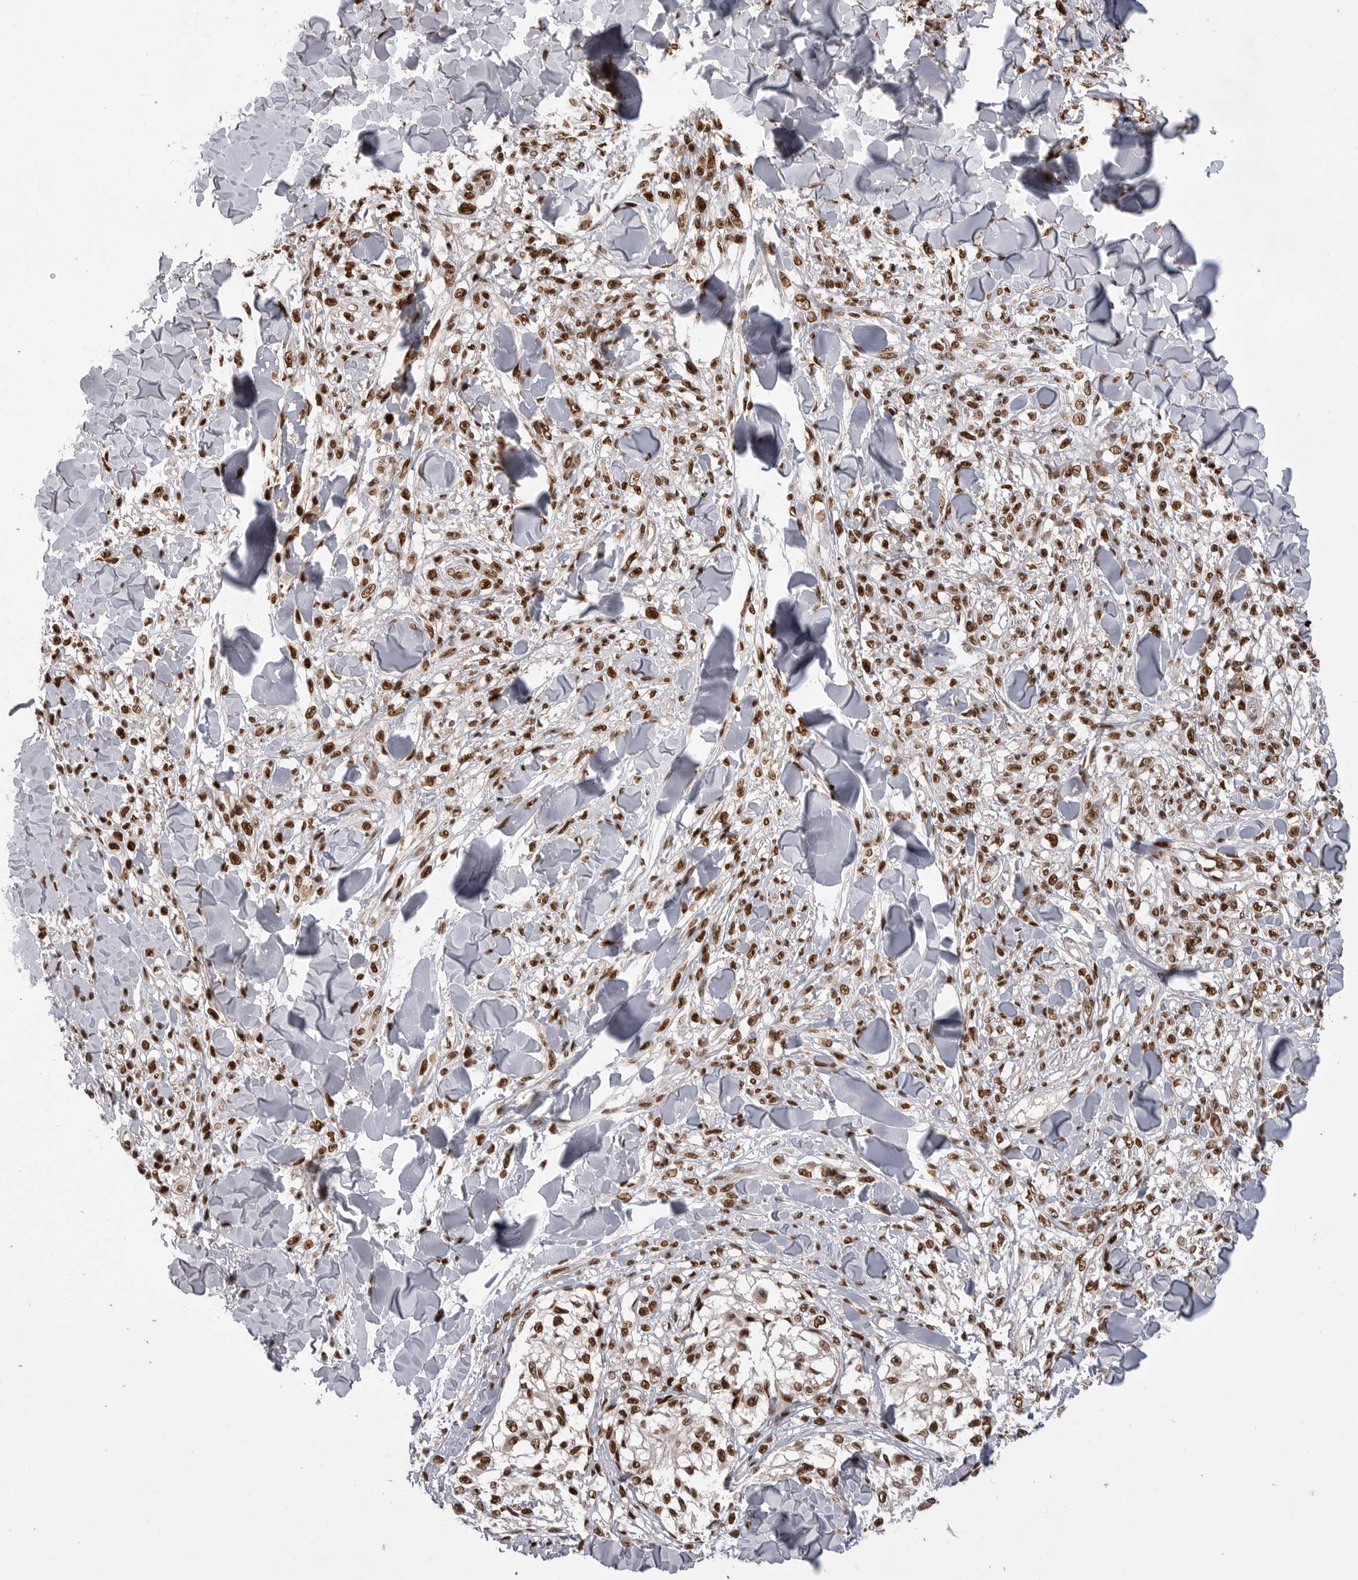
{"staining": {"intensity": "moderate", "quantity": ">75%", "location": "nuclear"}, "tissue": "melanoma", "cell_type": "Tumor cells", "image_type": "cancer", "snomed": [{"axis": "morphology", "description": "Malignant melanoma, NOS"}, {"axis": "topography", "description": "Skin of head"}], "caption": "Melanoma stained for a protein exhibits moderate nuclear positivity in tumor cells.", "gene": "PPP1R8", "patient": {"sex": "male", "age": 83}}